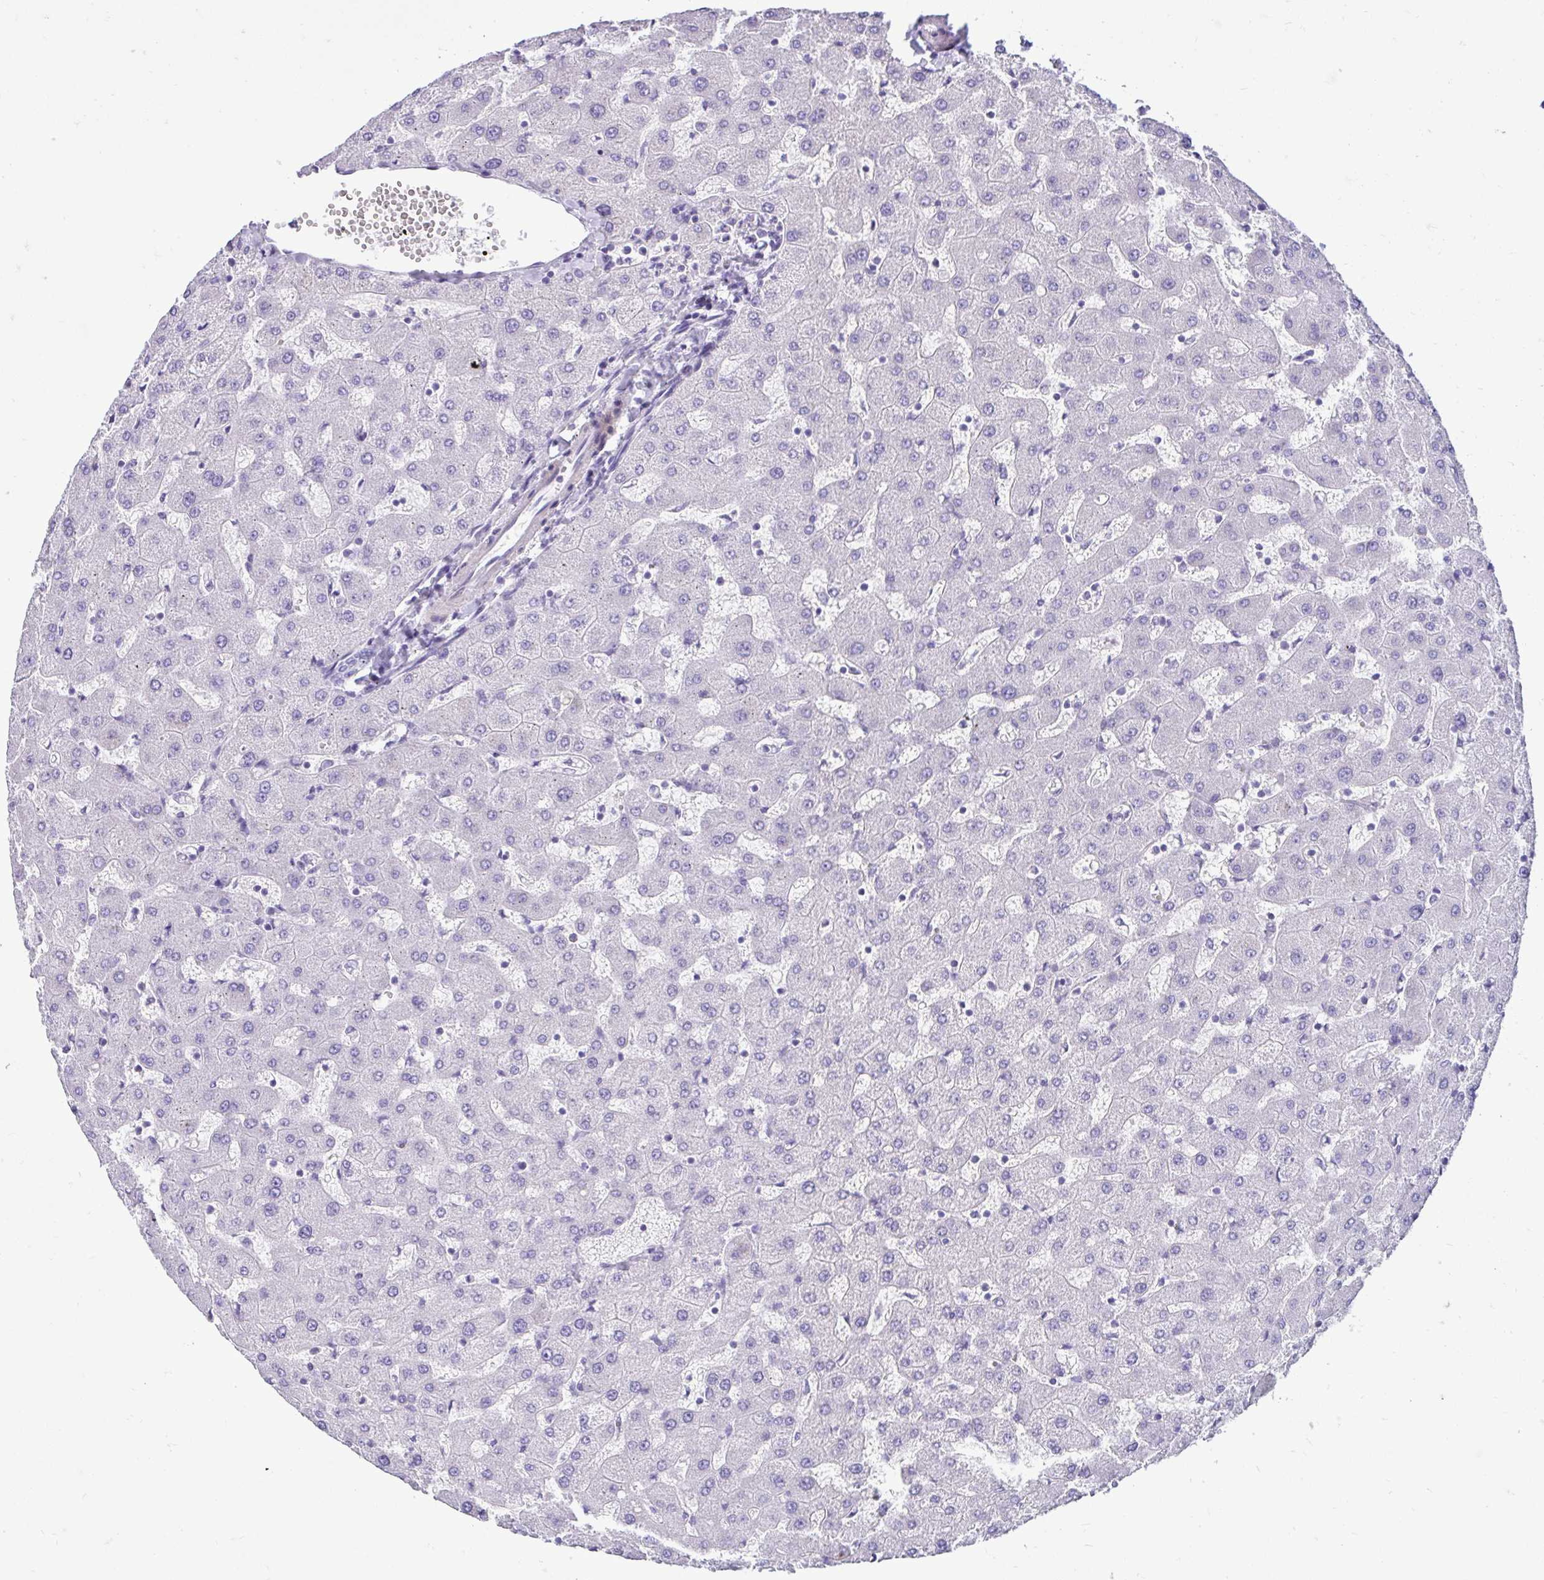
{"staining": {"intensity": "negative", "quantity": "none", "location": "none"}, "tissue": "liver", "cell_type": "Cholangiocytes", "image_type": "normal", "snomed": [{"axis": "morphology", "description": "Normal tissue, NOS"}, {"axis": "topography", "description": "Liver"}], "caption": "Cholangiocytes show no significant positivity in benign liver.", "gene": "NHLH2", "patient": {"sex": "female", "age": 63}}